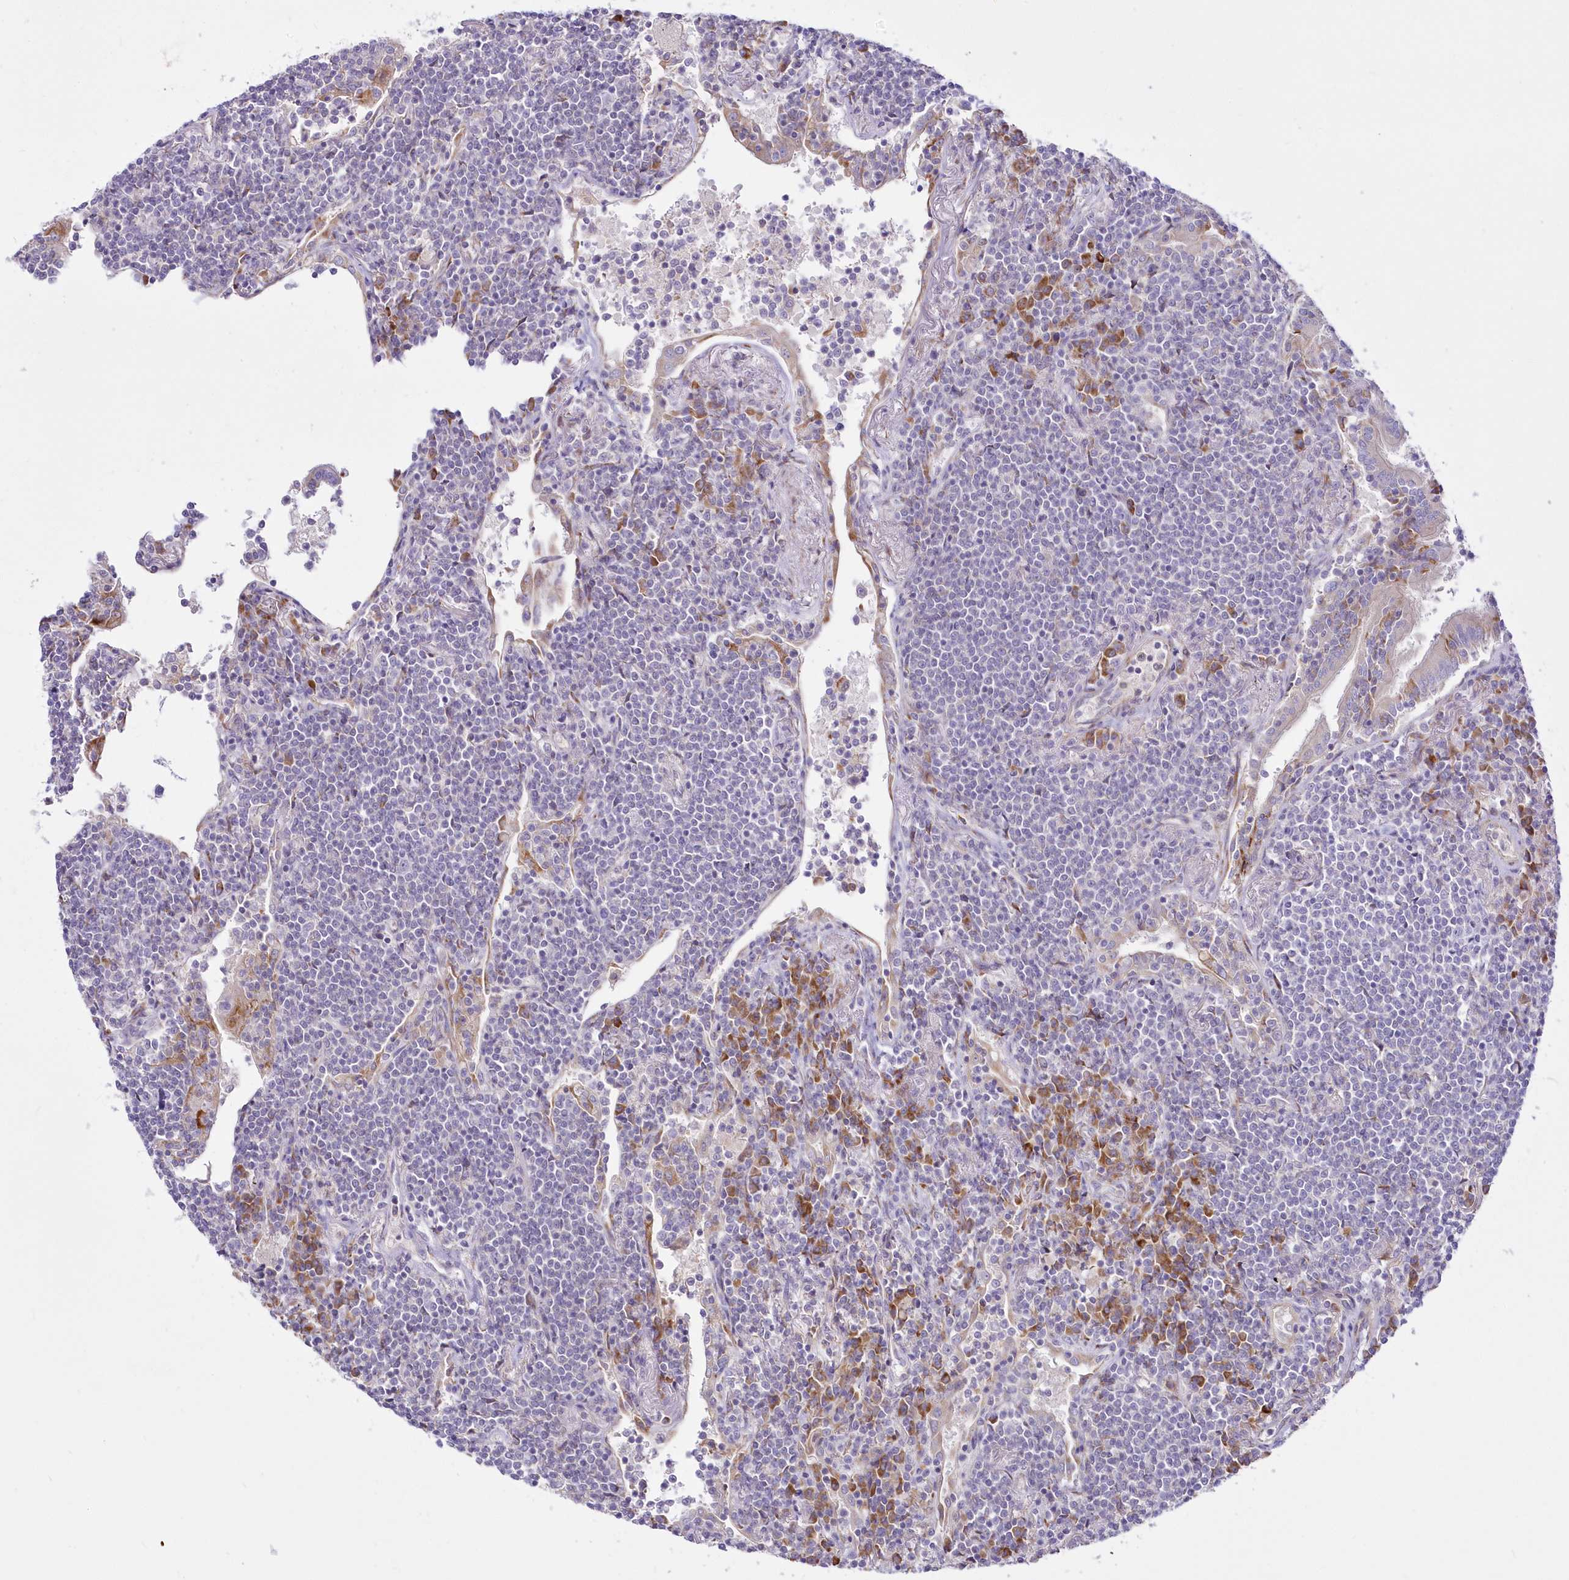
{"staining": {"intensity": "negative", "quantity": "none", "location": "none"}, "tissue": "lymphoma", "cell_type": "Tumor cells", "image_type": "cancer", "snomed": [{"axis": "morphology", "description": "Malignant lymphoma, non-Hodgkin's type, Low grade"}, {"axis": "topography", "description": "Lung"}], "caption": "The immunohistochemistry histopathology image has no significant positivity in tumor cells of low-grade malignant lymphoma, non-Hodgkin's type tissue. (DAB immunohistochemistry (IHC) with hematoxylin counter stain).", "gene": "ARFGEF3", "patient": {"sex": "female", "age": 71}}